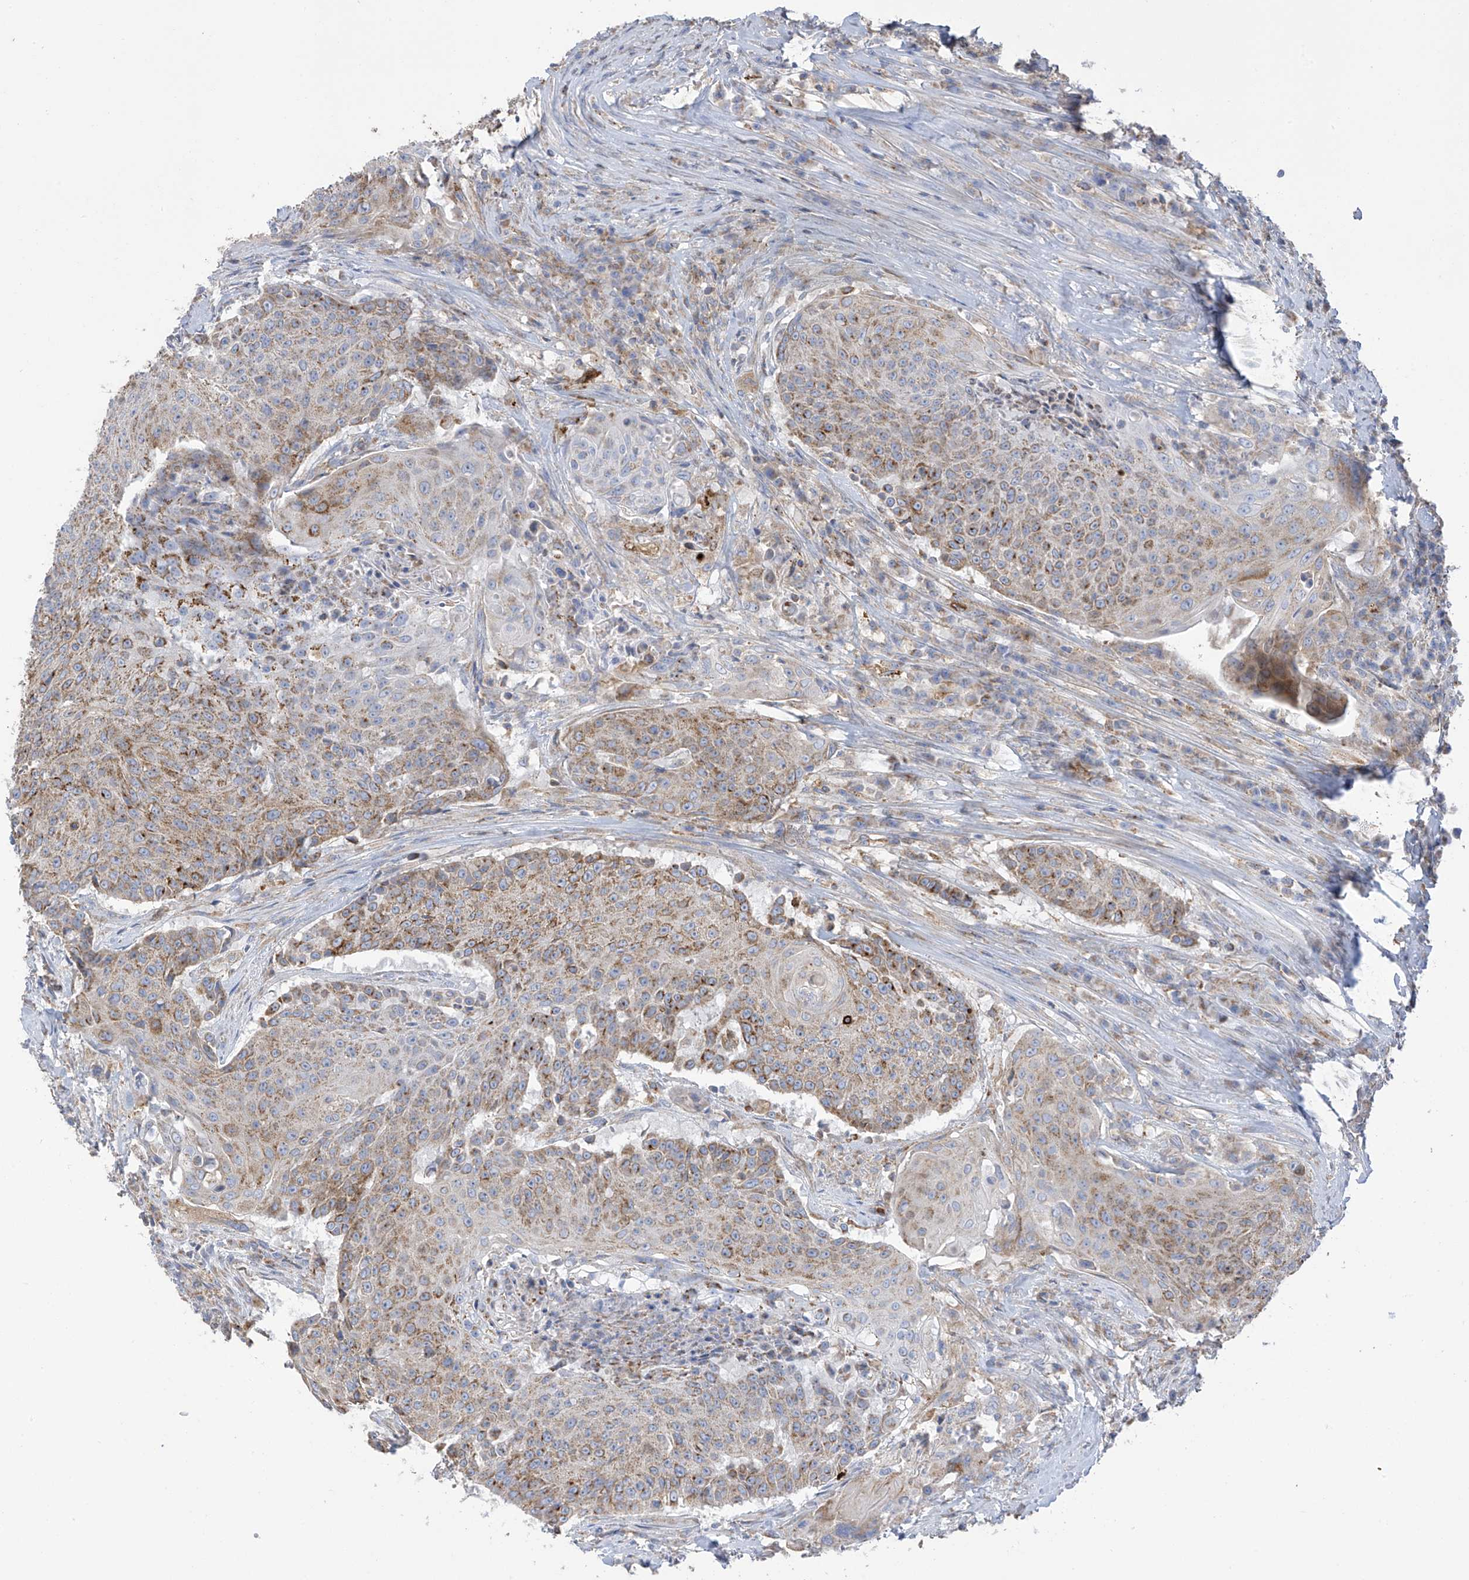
{"staining": {"intensity": "moderate", "quantity": "25%-75%", "location": "cytoplasmic/membranous"}, "tissue": "urothelial cancer", "cell_type": "Tumor cells", "image_type": "cancer", "snomed": [{"axis": "morphology", "description": "Urothelial carcinoma, High grade"}, {"axis": "topography", "description": "Urinary bladder"}], "caption": "A photomicrograph of urothelial cancer stained for a protein shows moderate cytoplasmic/membranous brown staining in tumor cells. (DAB IHC, brown staining for protein, blue staining for nuclei).", "gene": "ITM2B", "patient": {"sex": "female", "age": 63}}